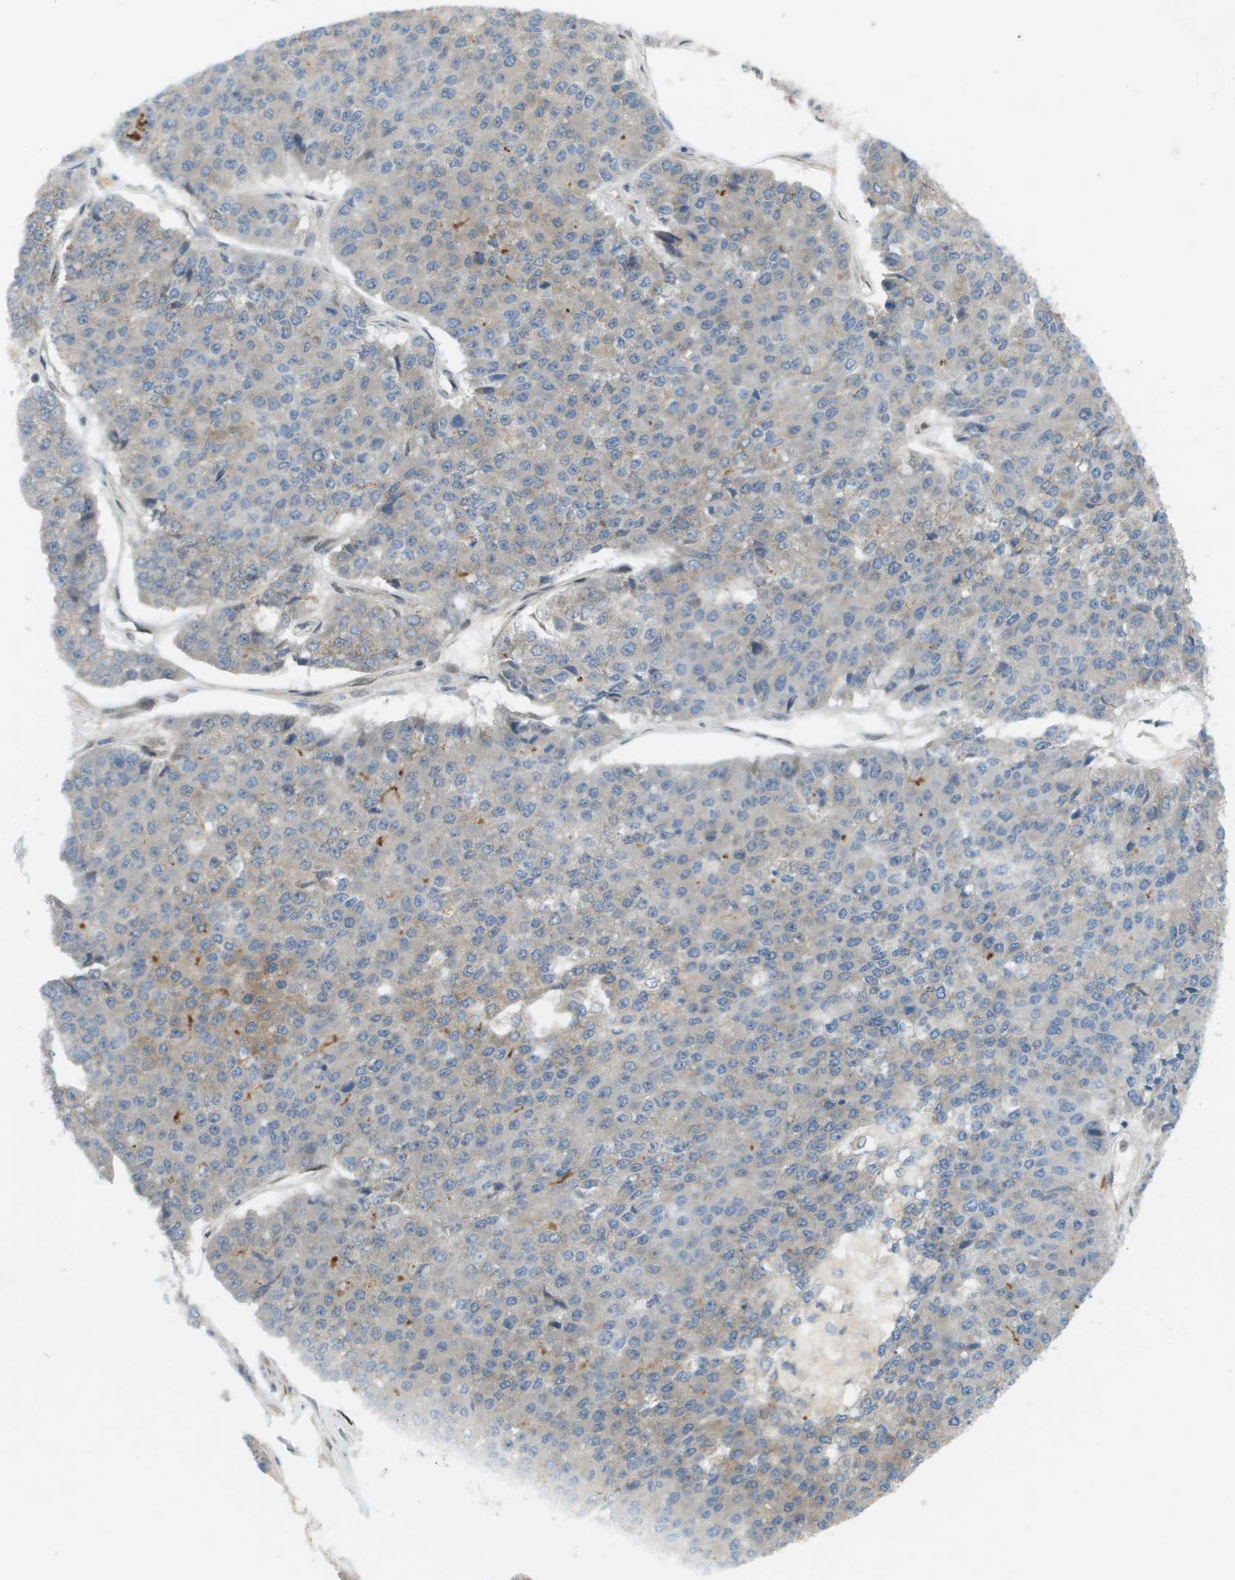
{"staining": {"intensity": "weak", "quantity": "<25%", "location": "cytoplasmic/membranous"}, "tissue": "pancreatic cancer", "cell_type": "Tumor cells", "image_type": "cancer", "snomed": [{"axis": "morphology", "description": "Adenocarcinoma, NOS"}, {"axis": "topography", "description": "Pancreas"}], "caption": "Immunohistochemical staining of pancreatic cancer (adenocarcinoma) shows no significant positivity in tumor cells.", "gene": "CACNB4", "patient": {"sex": "male", "age": 50}}